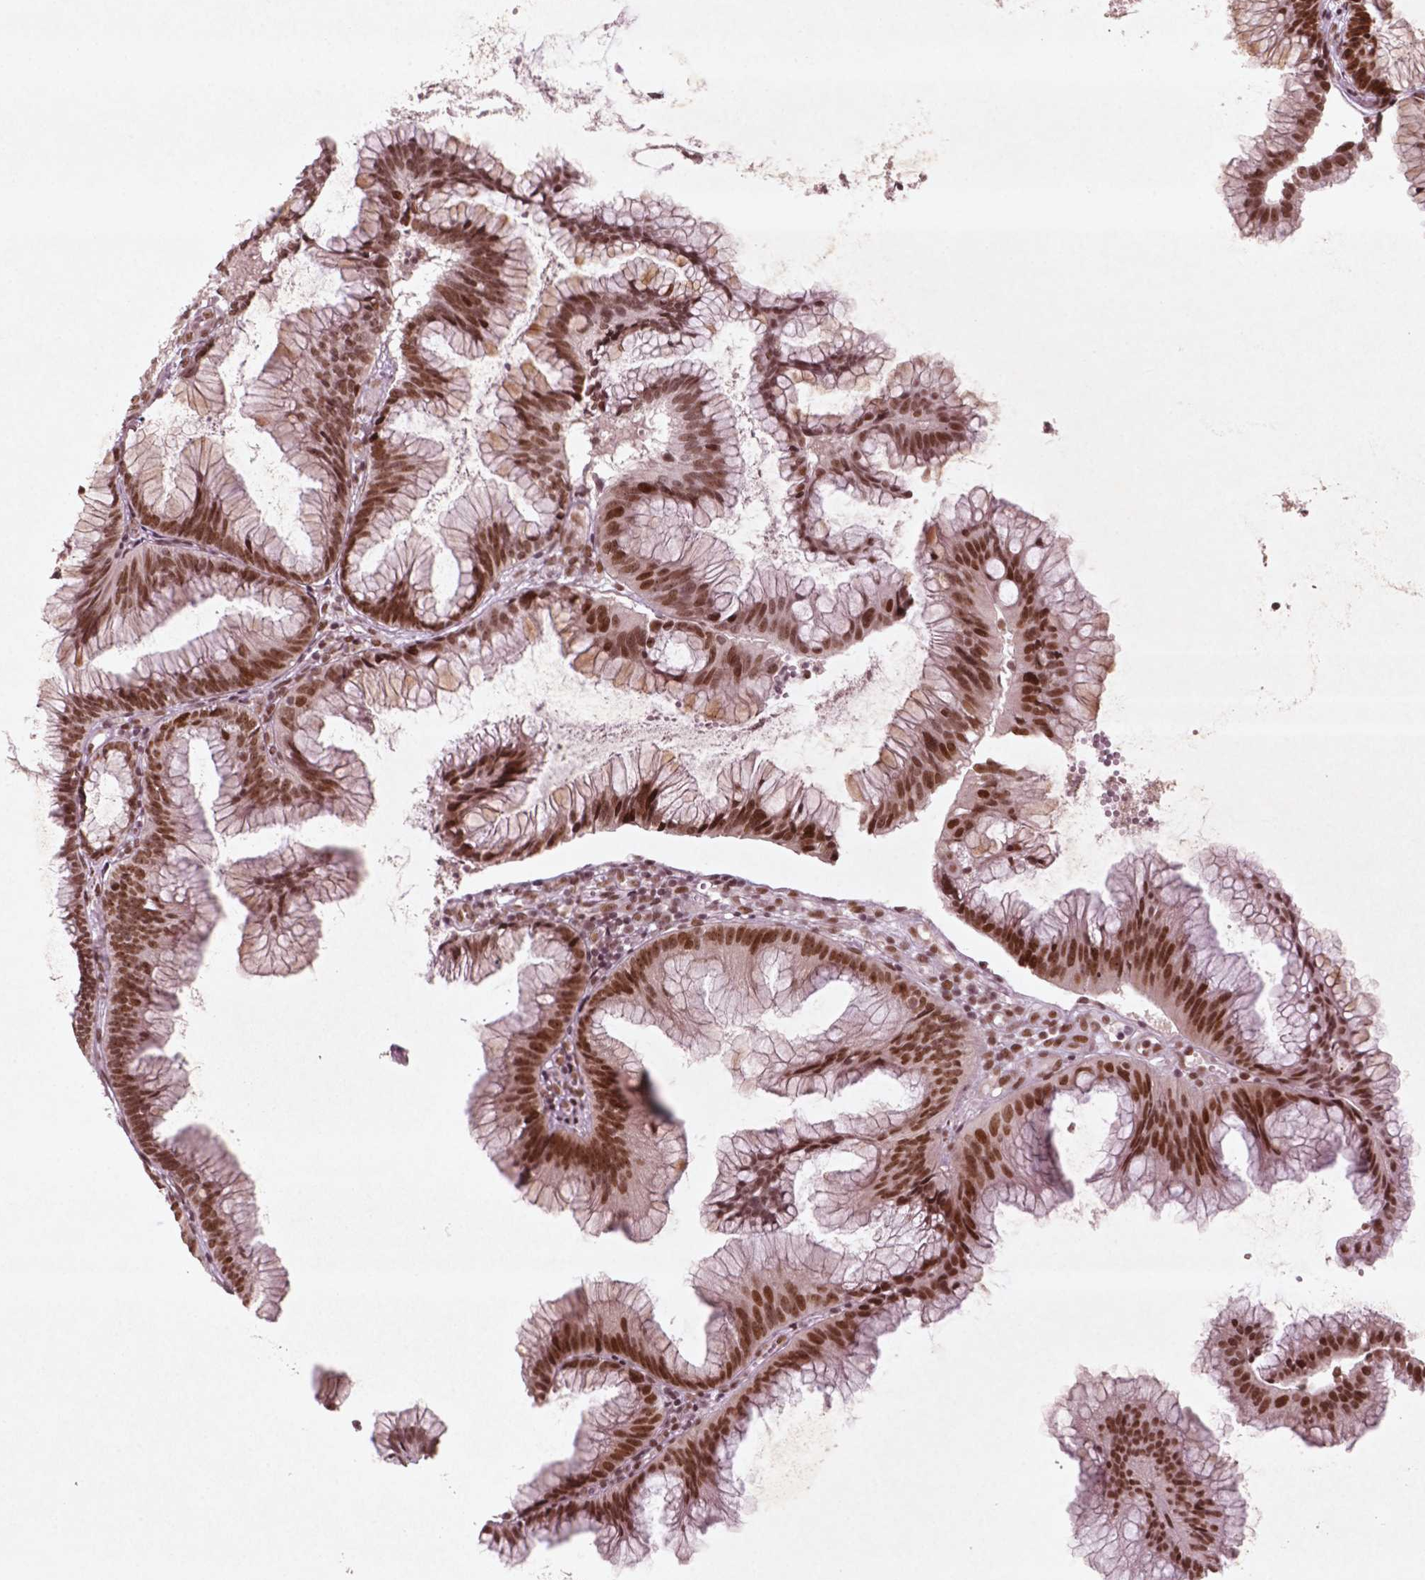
{"staining": {"intensity": "strong", "quantity": ">75%", "location": "nuclear"}, "tissue": "colorectal cancer", "cell_type": "Tumor cells", "image_type": "cancer", "snomed": [{"axis": "morphology", "description": "Adenocarcinoma, NOS"}, {"axis": "topography", "description": "Colon"}], "caption": "The micrograph shows a brown stain indicating the presence of a protein in the nuclear of tumor cells in adenocarcinoma (colorectal).", "gene": "HMG20B", "patient": {"sex": "female", "age": 78}}